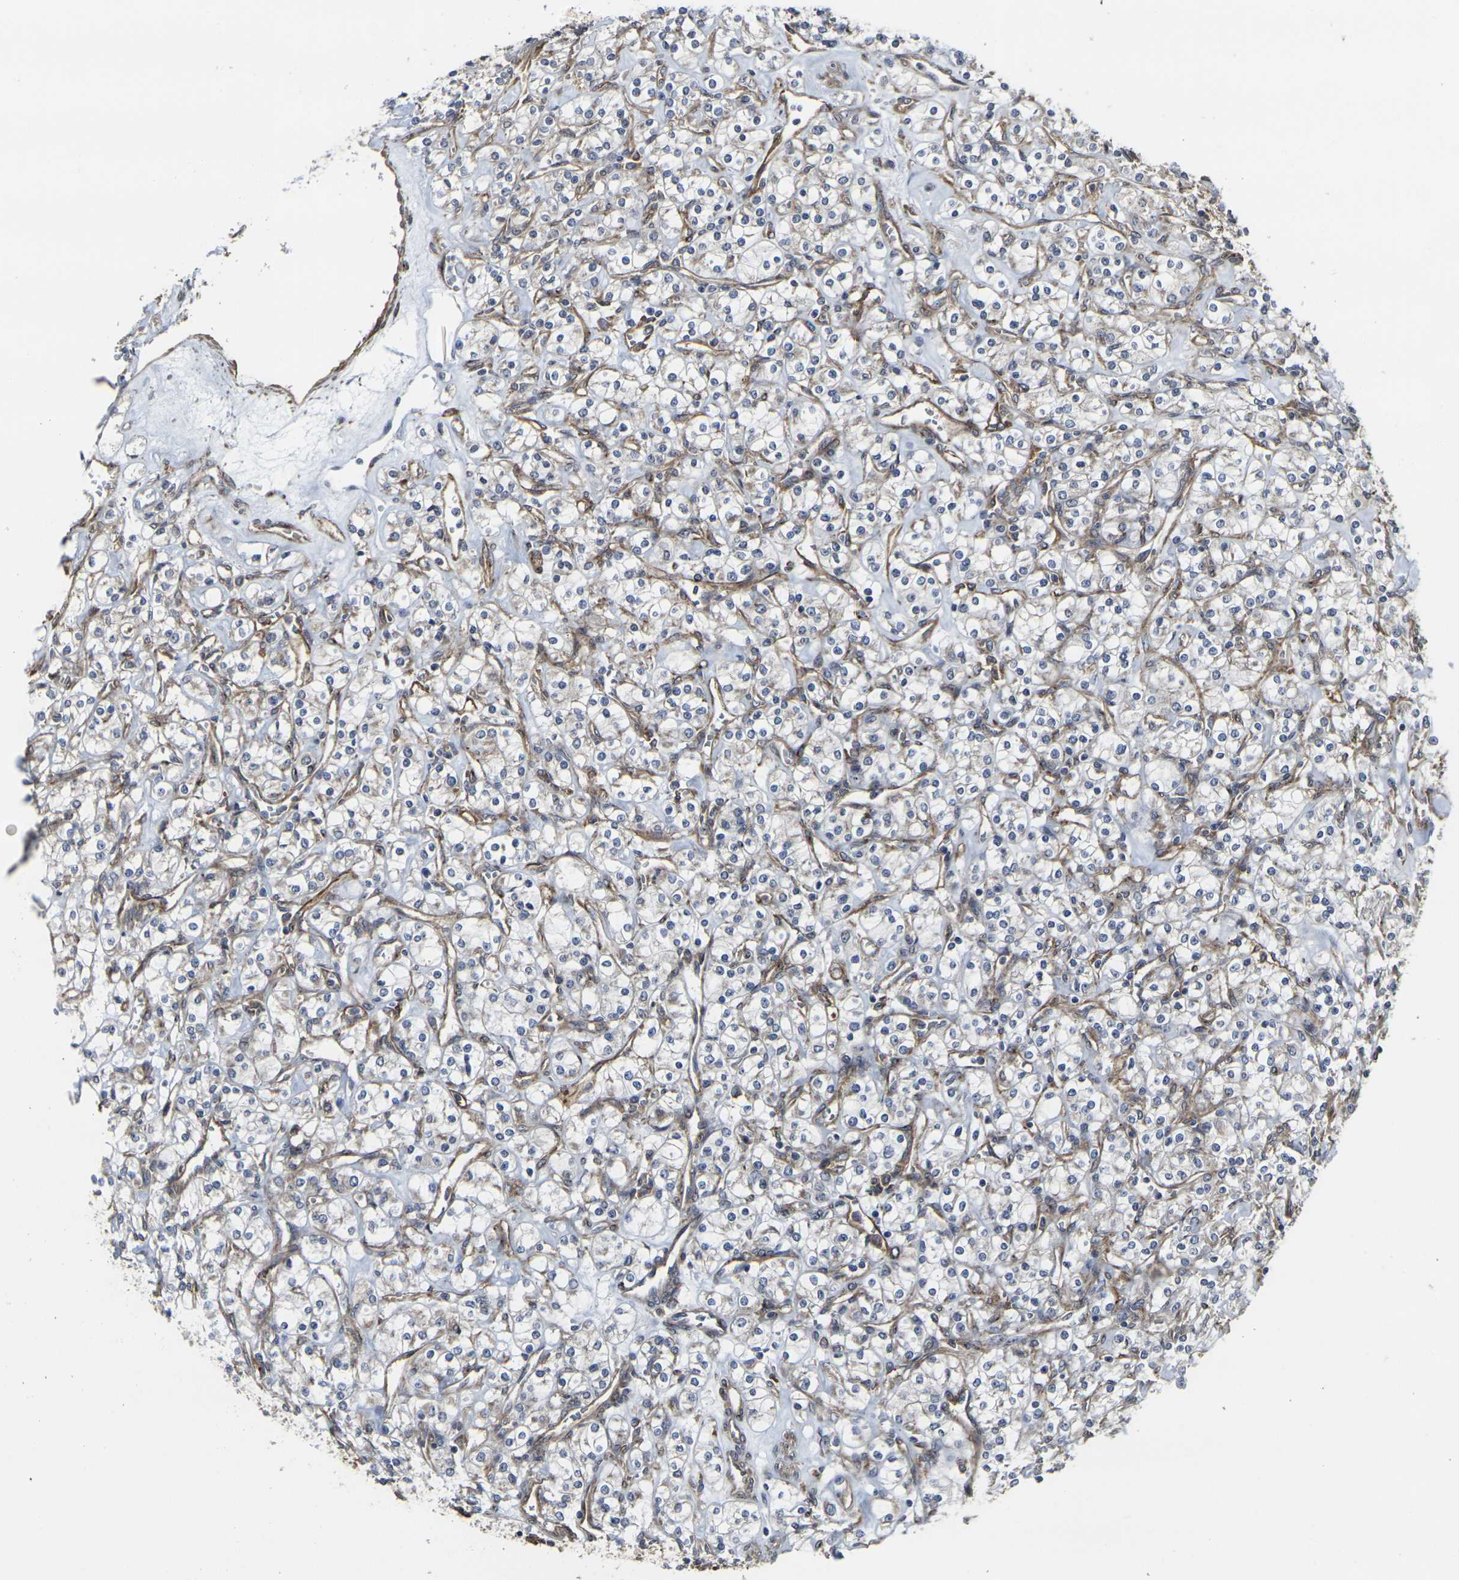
{"staining": {"intensity": "negative", "quantity": "none", "location": "none"}, "tissue": "renal cancer", "cell_type": "Tumor cells", "image_type": "cancer", "snomed": [{"axis": "morphology", "description": "Adenocarcinoma, NOS"}, {"axis": "topography", "description": "Kidney"}], "caption": "Immunohistochemistry of human renal adenocarcinoma demonstrates no expression in tumor cells. (Brightfield microscopy of DAB (3,3'-diaminobenzidine) IHC at high magnification).", "gene": "MYOF", "patient": {"sex": "male", "age": 77}}